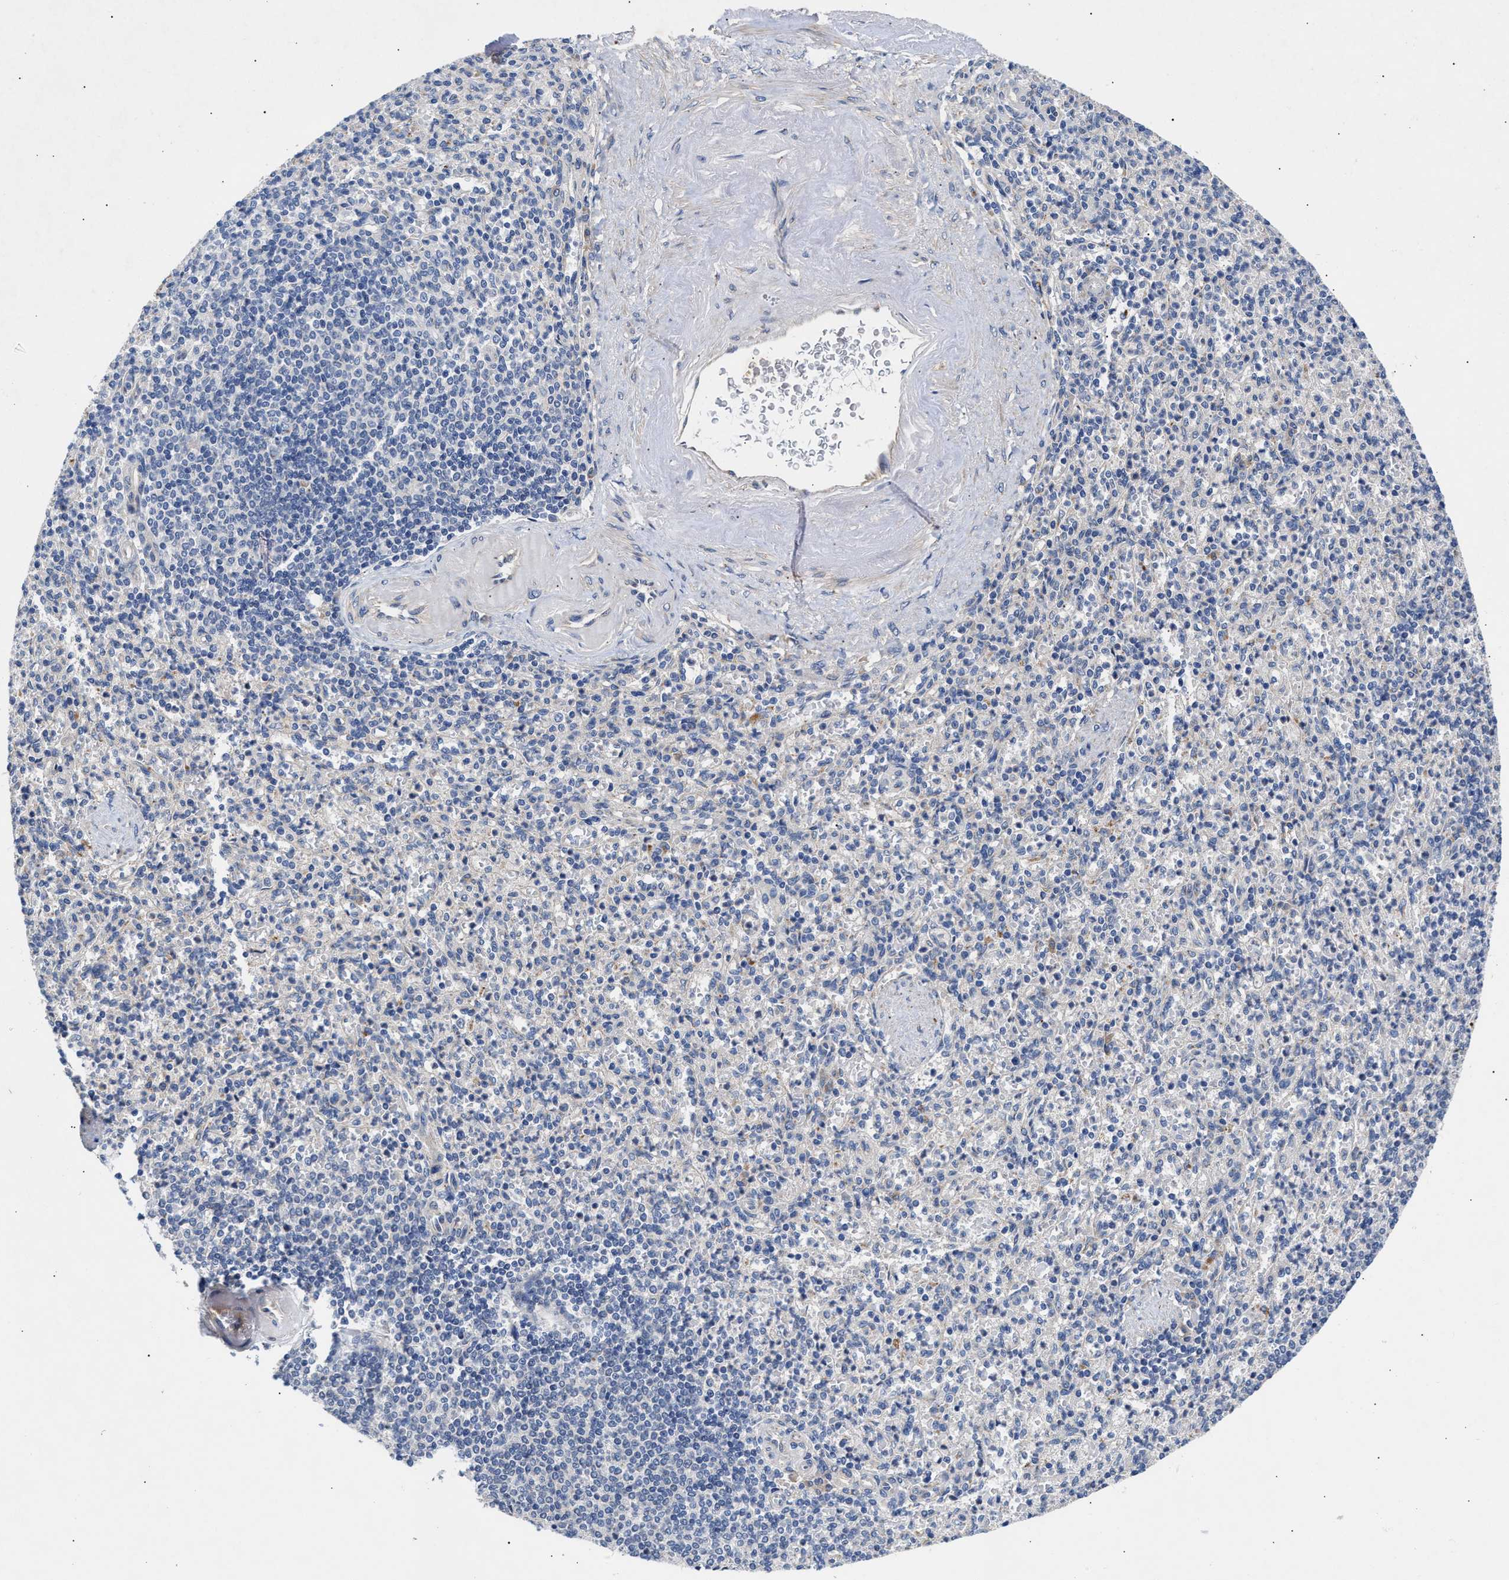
{"staining": {"intensity": "negative", "quantity": "none", "location": "none"}, "tissue": "spleen", "cell_type": "Cells in red pulp", "image_type": "normal", "snomed": [{"axis": "morphology", "description": "Normal tissue, NOS"}, {"axis": "topography", "description": "Spleen"}], "caption": "The image shows no staining of cells in red pulp in benign spleen.", "gene": "CCDC146", "patient": {"sex": "female", "age": 74}}